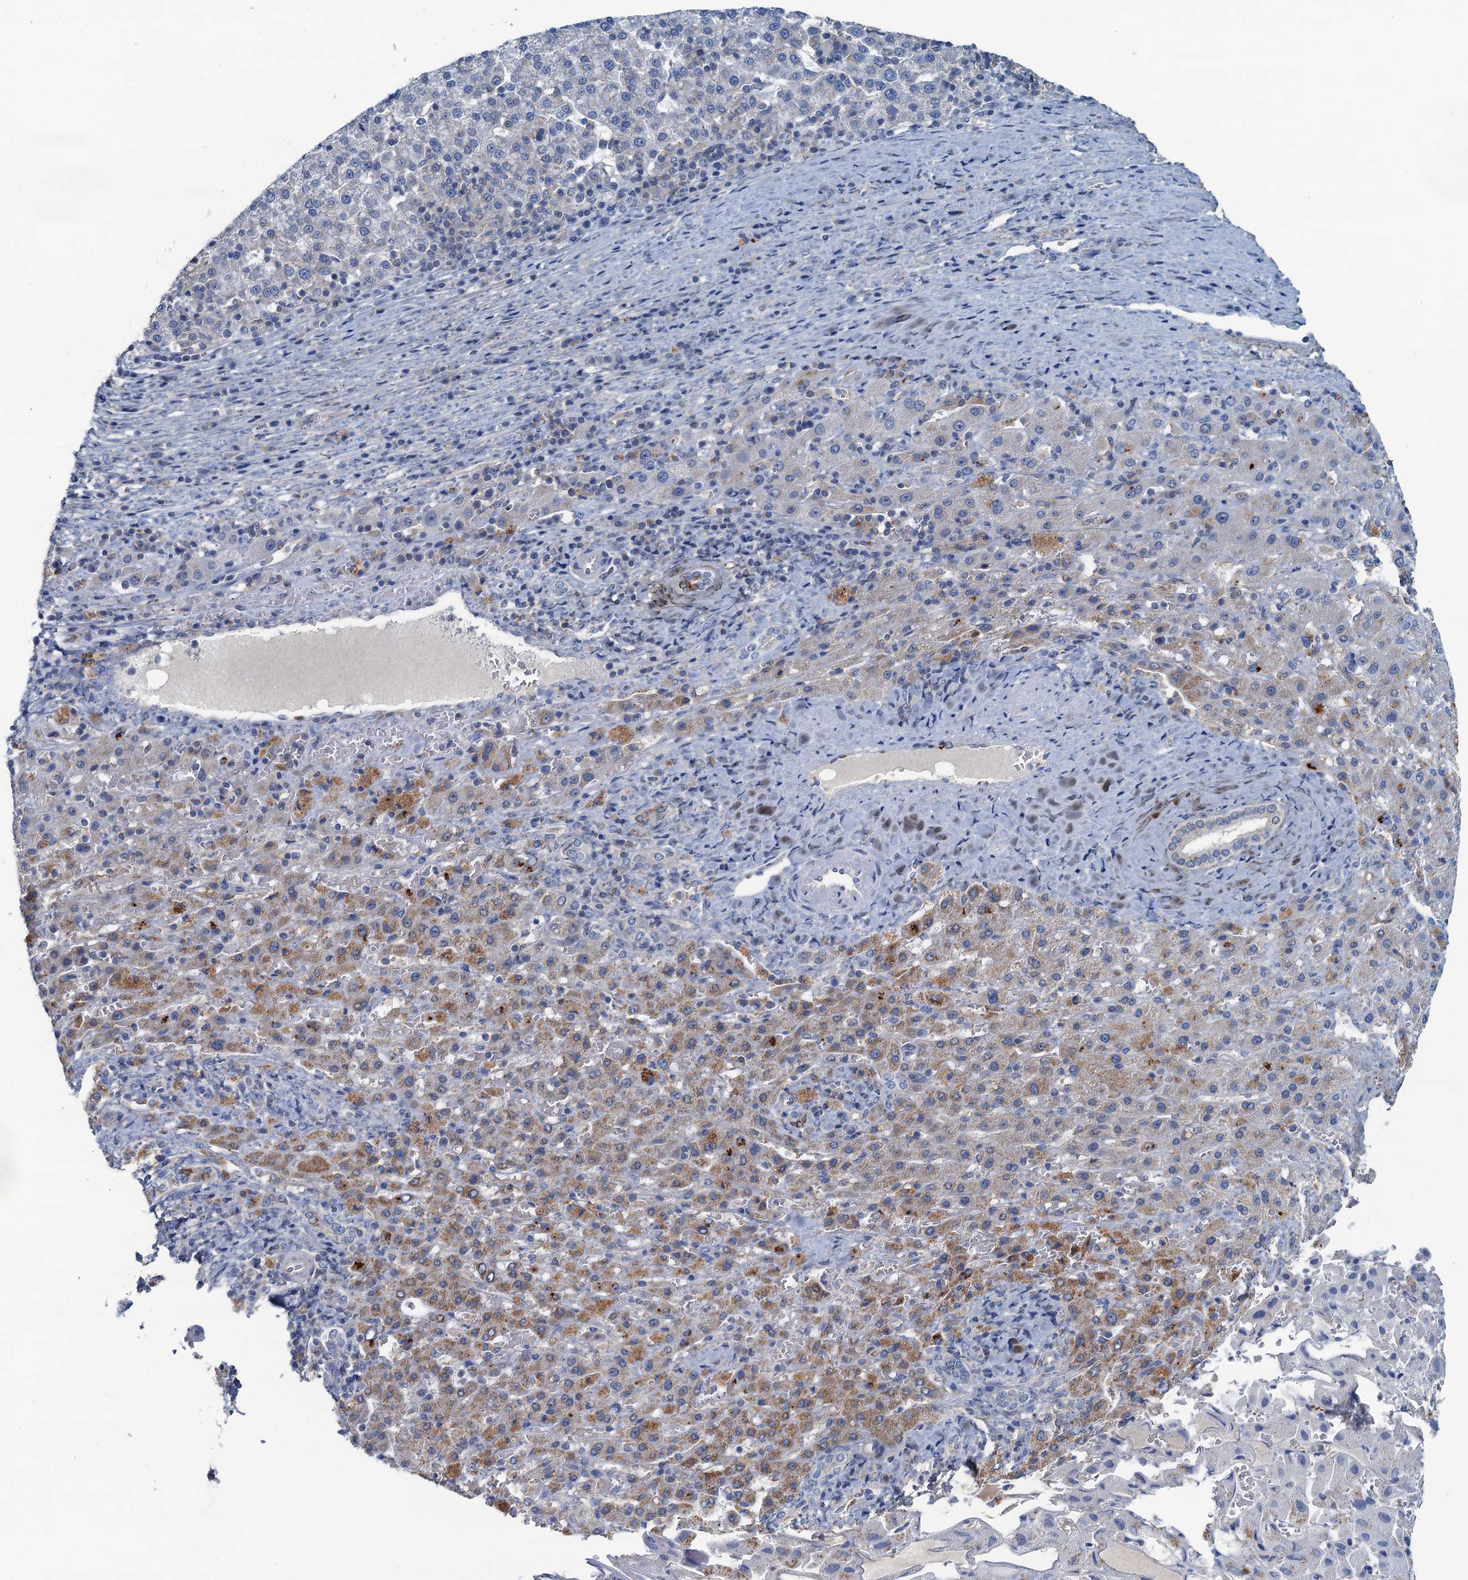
{"staining": {"intensity": "negative", "quantity": "none", "location": "none"}, "tissue": "liver cancer", "cell_type": "Tumor cells", "image_type": "cancer", "snomed": [{"axis": "morphology", "description": "Carcinoma, Hepatocellular, NOS"}, {"axis": "topography", "description": "Liver"}], "caption": "This histopathology image is of liver hepatocellular carcinoma stained with immunohistochemistry (IHC) to label a protein in brown with the nuclei are counter-stained blue. There is no expression in tumor cells.", "gene": "THAP10", "patient": {"sex": "female", "age": 58}}